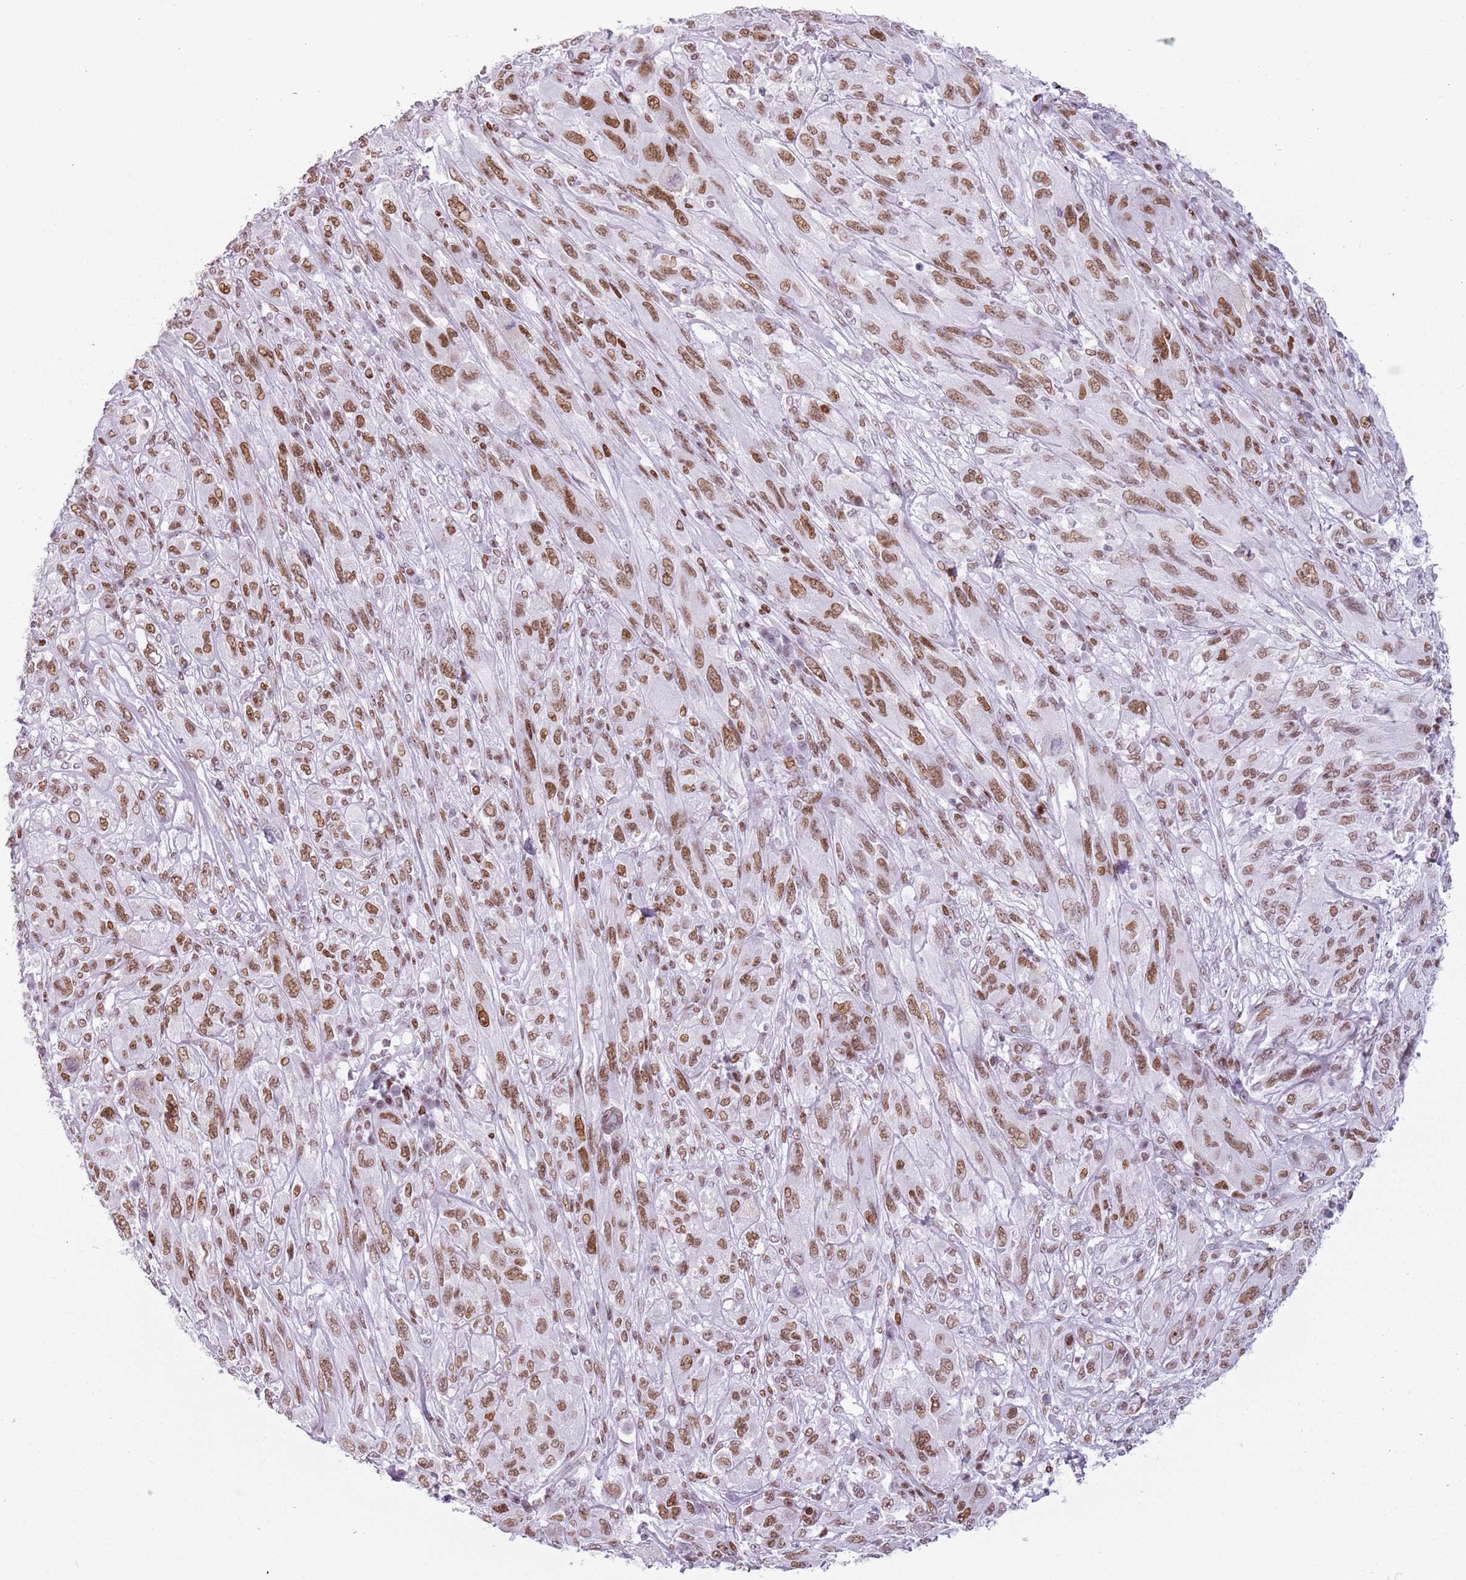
{"staining": {"intensity": "moderate", "quantity": ">75%", "location": "nuclear"}, "tissue": "melanoma", "cell_type": "Tumor cells", "image_type": "cancer", "snomed": [{"axis": "morphology", "description": "Malignant melanoma, NOS"}, {"axis": "topography", "description": "Skin"}], "caption": "Moderate nuclear positivity for a protein is identified in about >75% of tumor cells of melanoma using immunohistochemistry (IHC).", "gene": "FAM104B", "patient": {"sex": "female", "age": 91}}